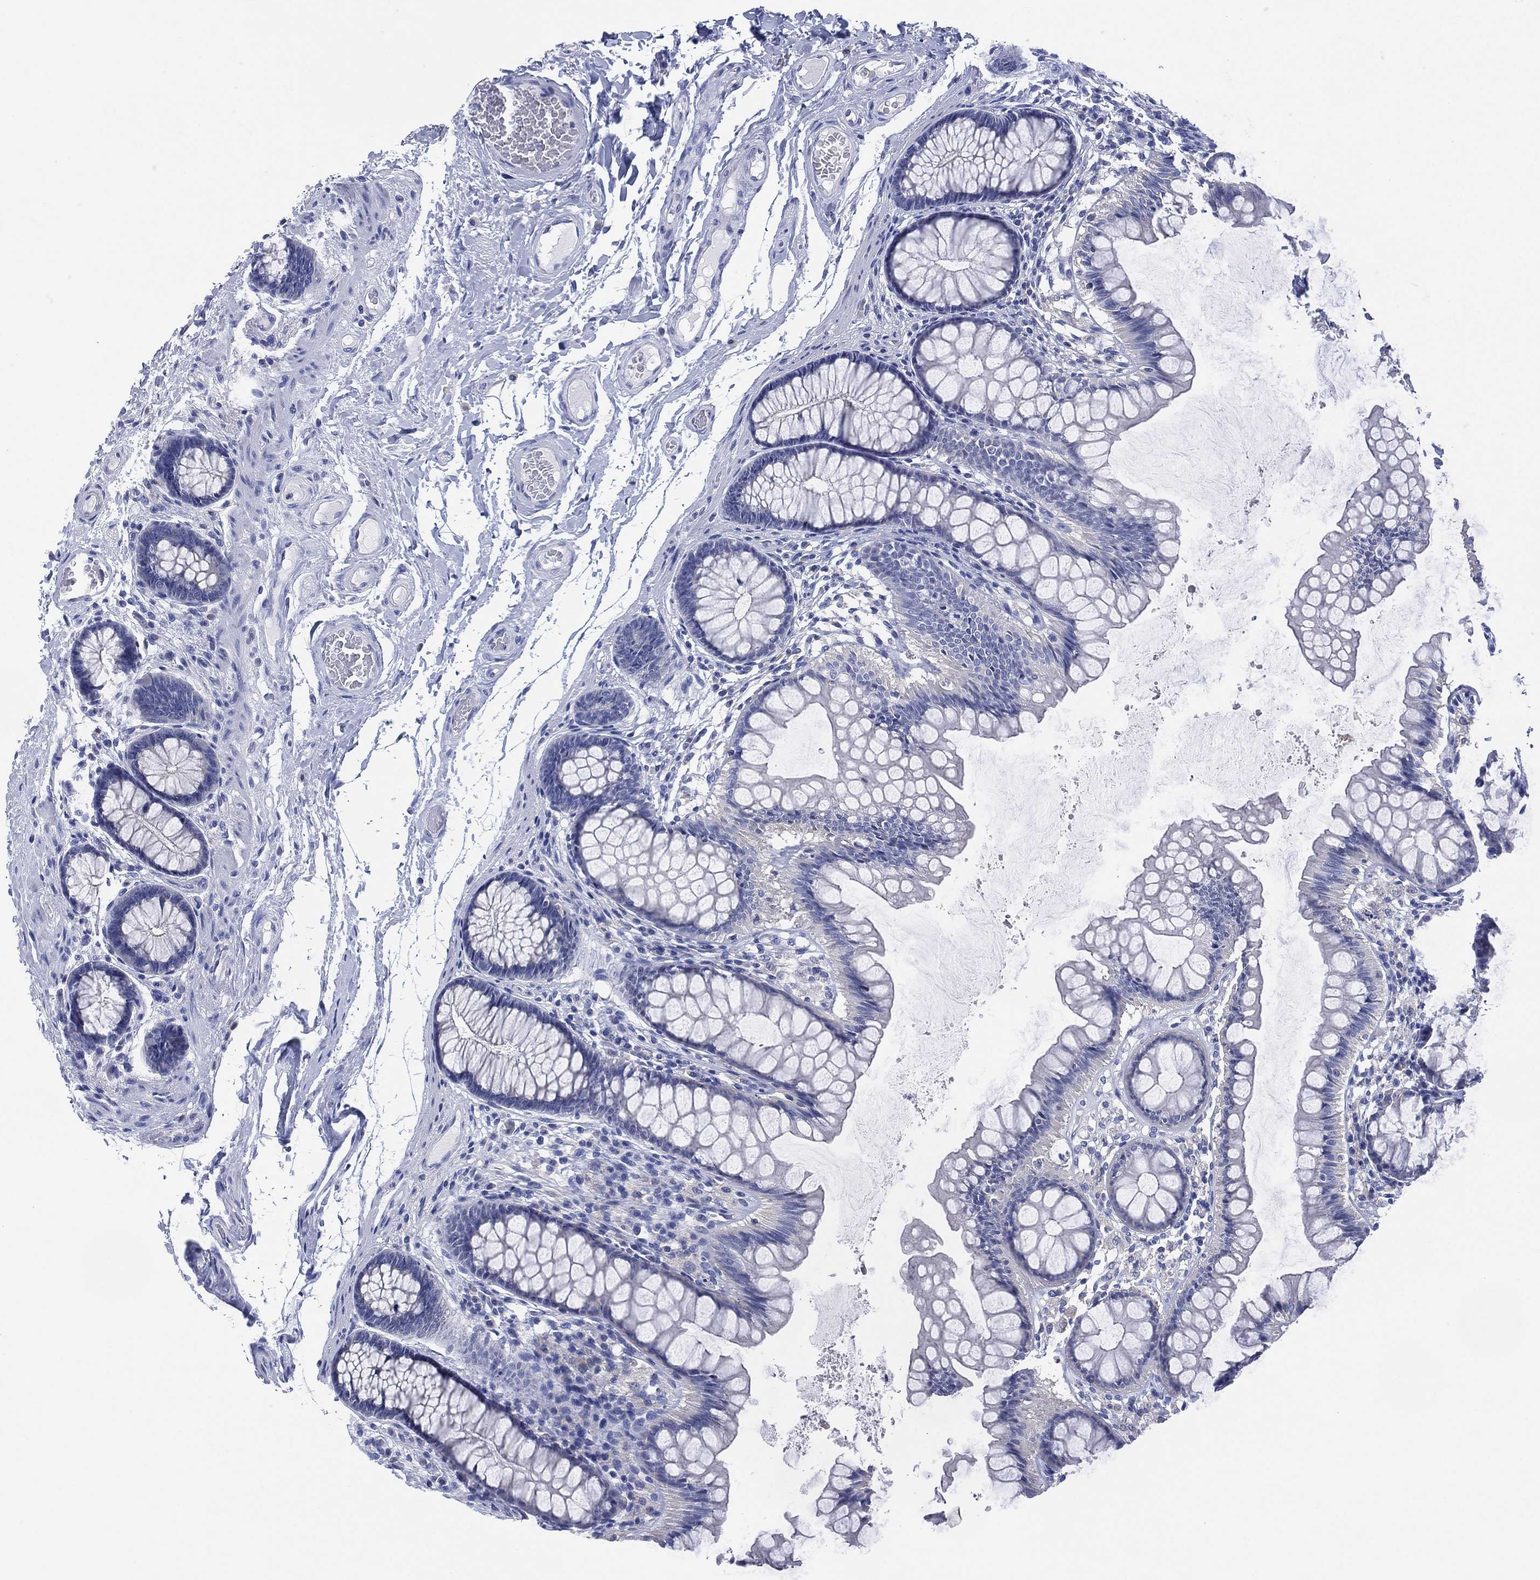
{"staining": {"intensity": "negative", "quantity": "none", "location": "none"}, "tissue": "colon", "cell_type": "Endothelial cells", "image_type": "normal", "snomed": [{"axis": "morphology", "description": "Normal tissue, NOS"}, {"axis": "topography", "description": "Colon"}], "caption": "Immunohistochemical staining of normal human colon demonstrates no significant staining in endothelial cells. The staining was performed using DAB (3,3'-diaminobenzidine) to visualize the protein expression in brown, while the nuclei were stained in blue with hematoxylin (Magnification: 20x).", "gene": "CHRNA3", "patient": {"sex": "female", "age": 65}}